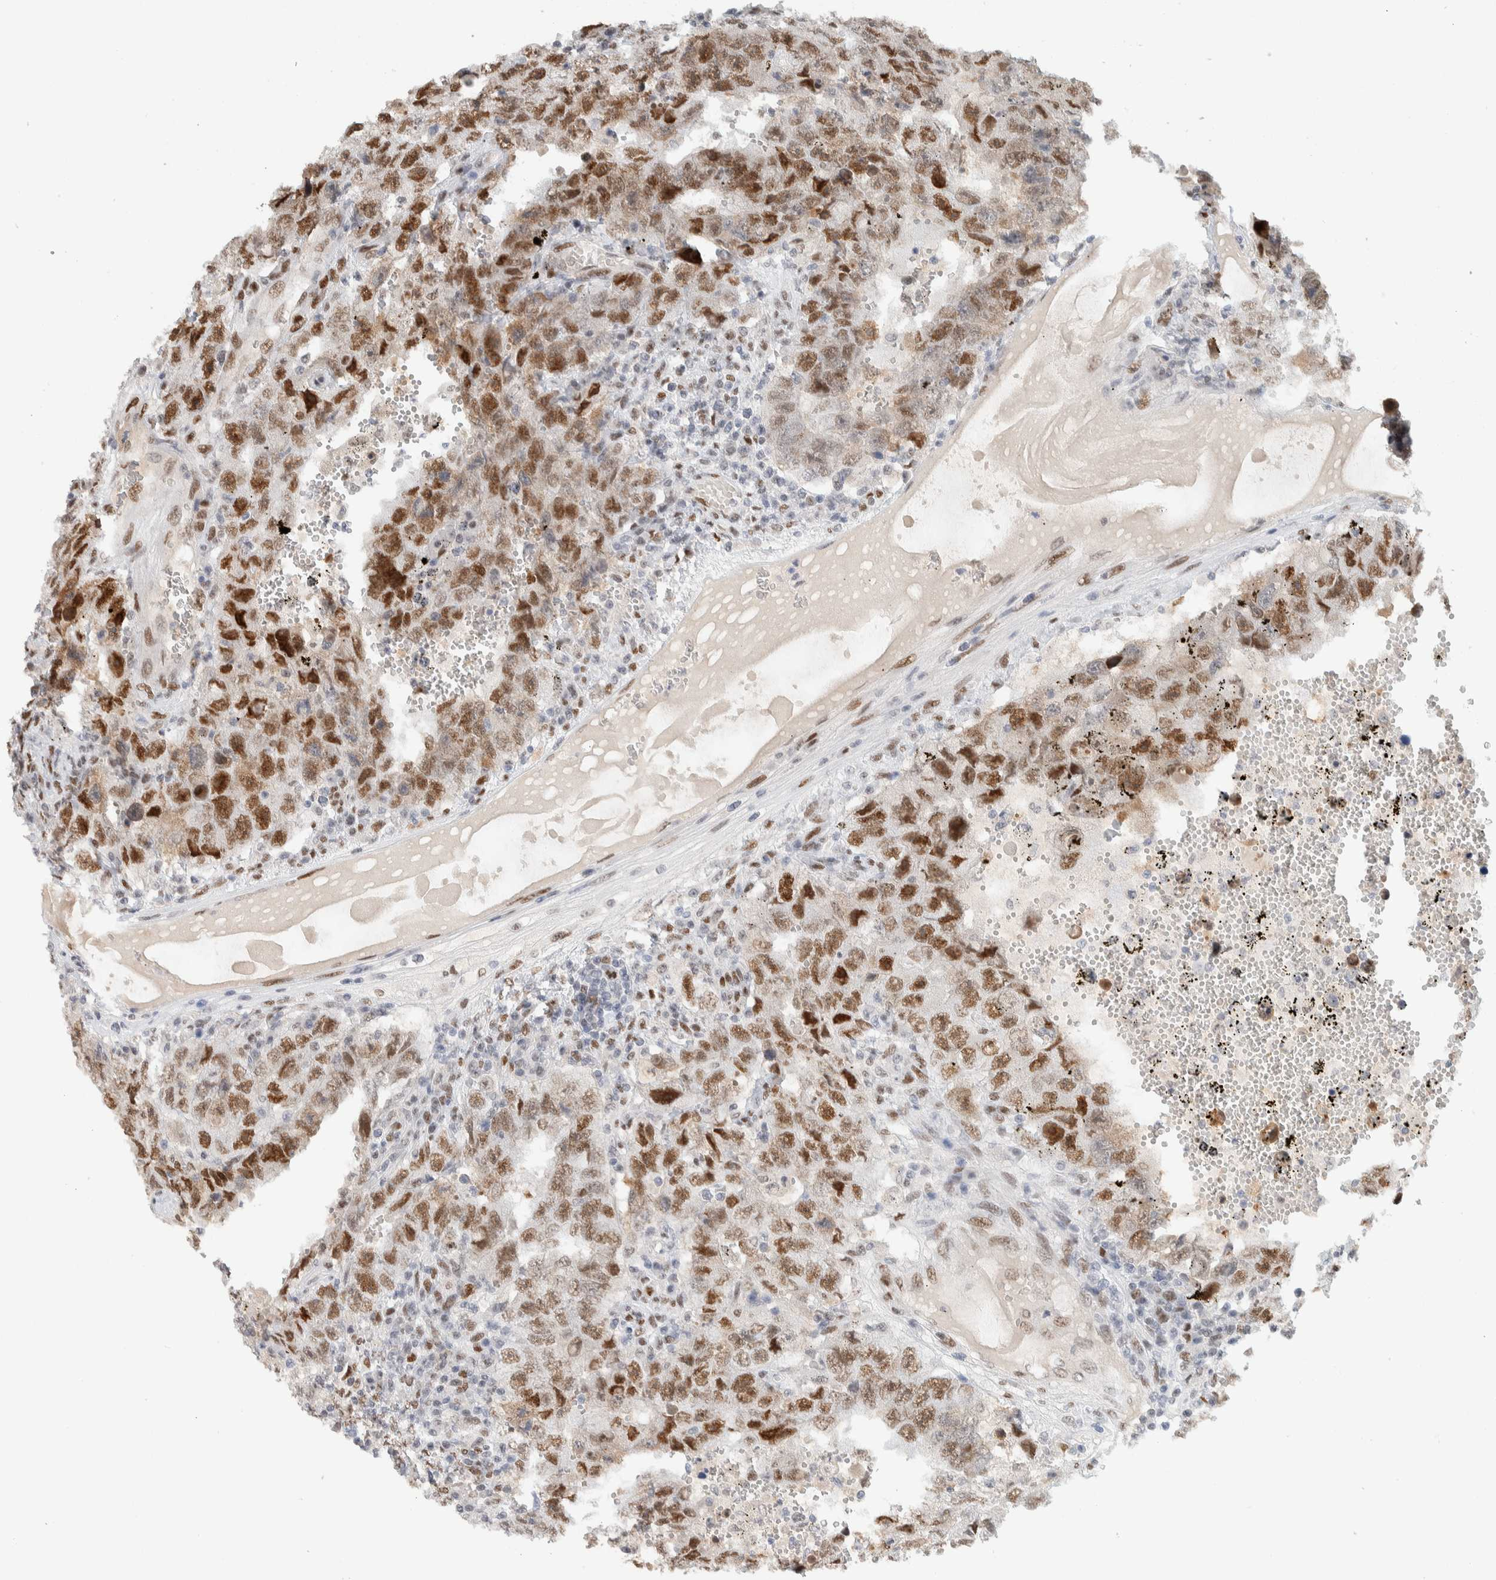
{"staining": {"intensity": "moderate", "quantity": ">75%", "location": "nuclear"}, "tissue": "testis cancer", "cell_type": "Tumor cells", "image_type": "cancer", "snomed": [{"axis": "morphology", "description": "Carcinoma, Embryonal, NOS"}, {"axis": "topography", "description": "Testis"}], "caption": "Testis embryonal carcinoma stained with a brown dye reveals moderate nuclear positive staining in about >75% of tumor cells.", "gene": "PUS7", "patient": {"sex": "male", "age": 26}}